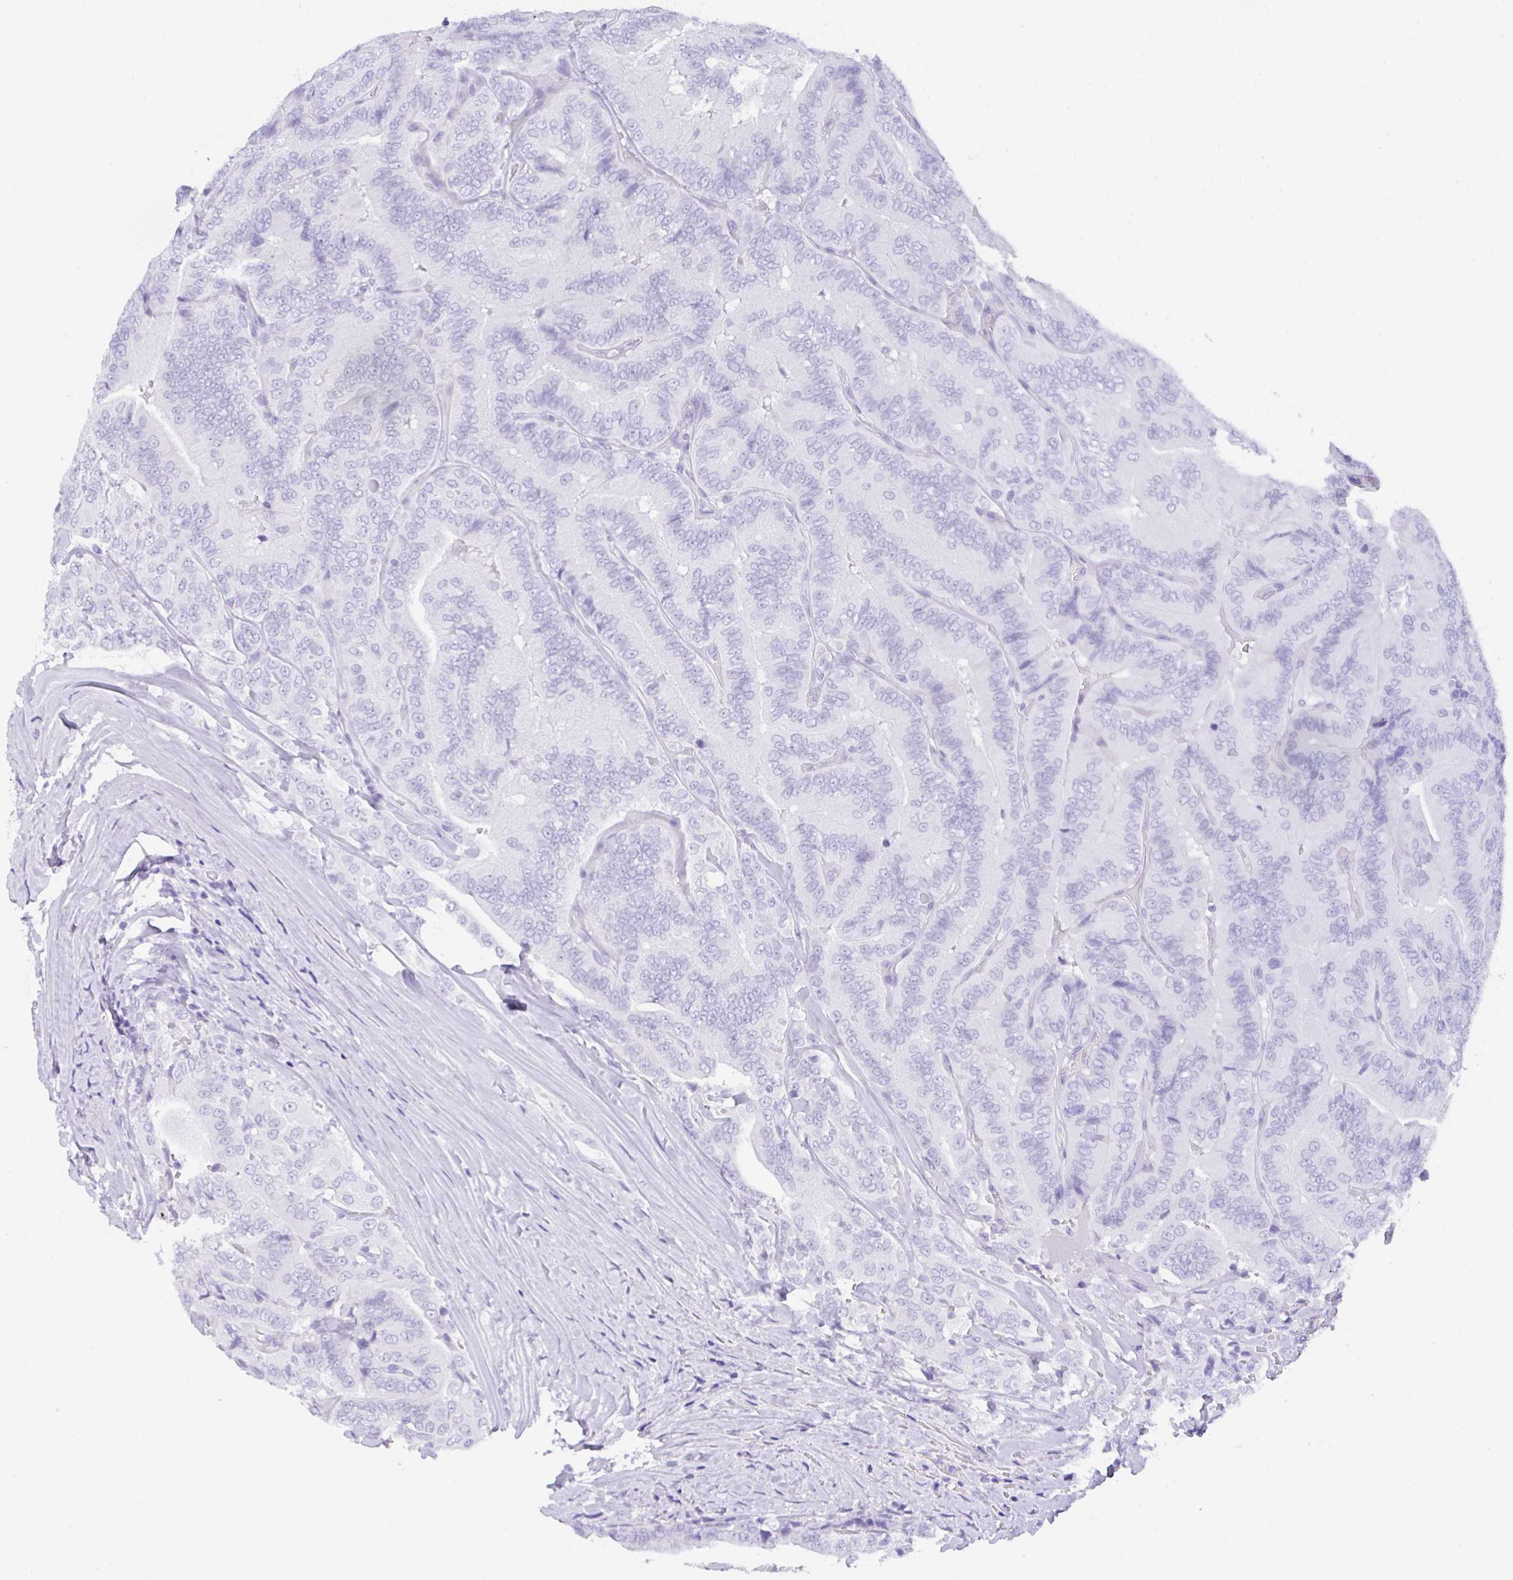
{"staining": {"intensity": "negative", "quantity": "none", "location": "none"}, "tissue": "thyroid cancer", "cell_type": "Tumor cells", "image_type": "cancer", "snomed": [{"axis": "morphology", "description": "Papillary adenocarcinoma, NOS"}, {"axis": "topography", "description": "Thyroid gland"}], "caption": "The photomicrograph reveals no significant expression in tumor cells of thyroid cancer.", "gene": "CPA1", "patient": {"sex": "male", "age": 61}}